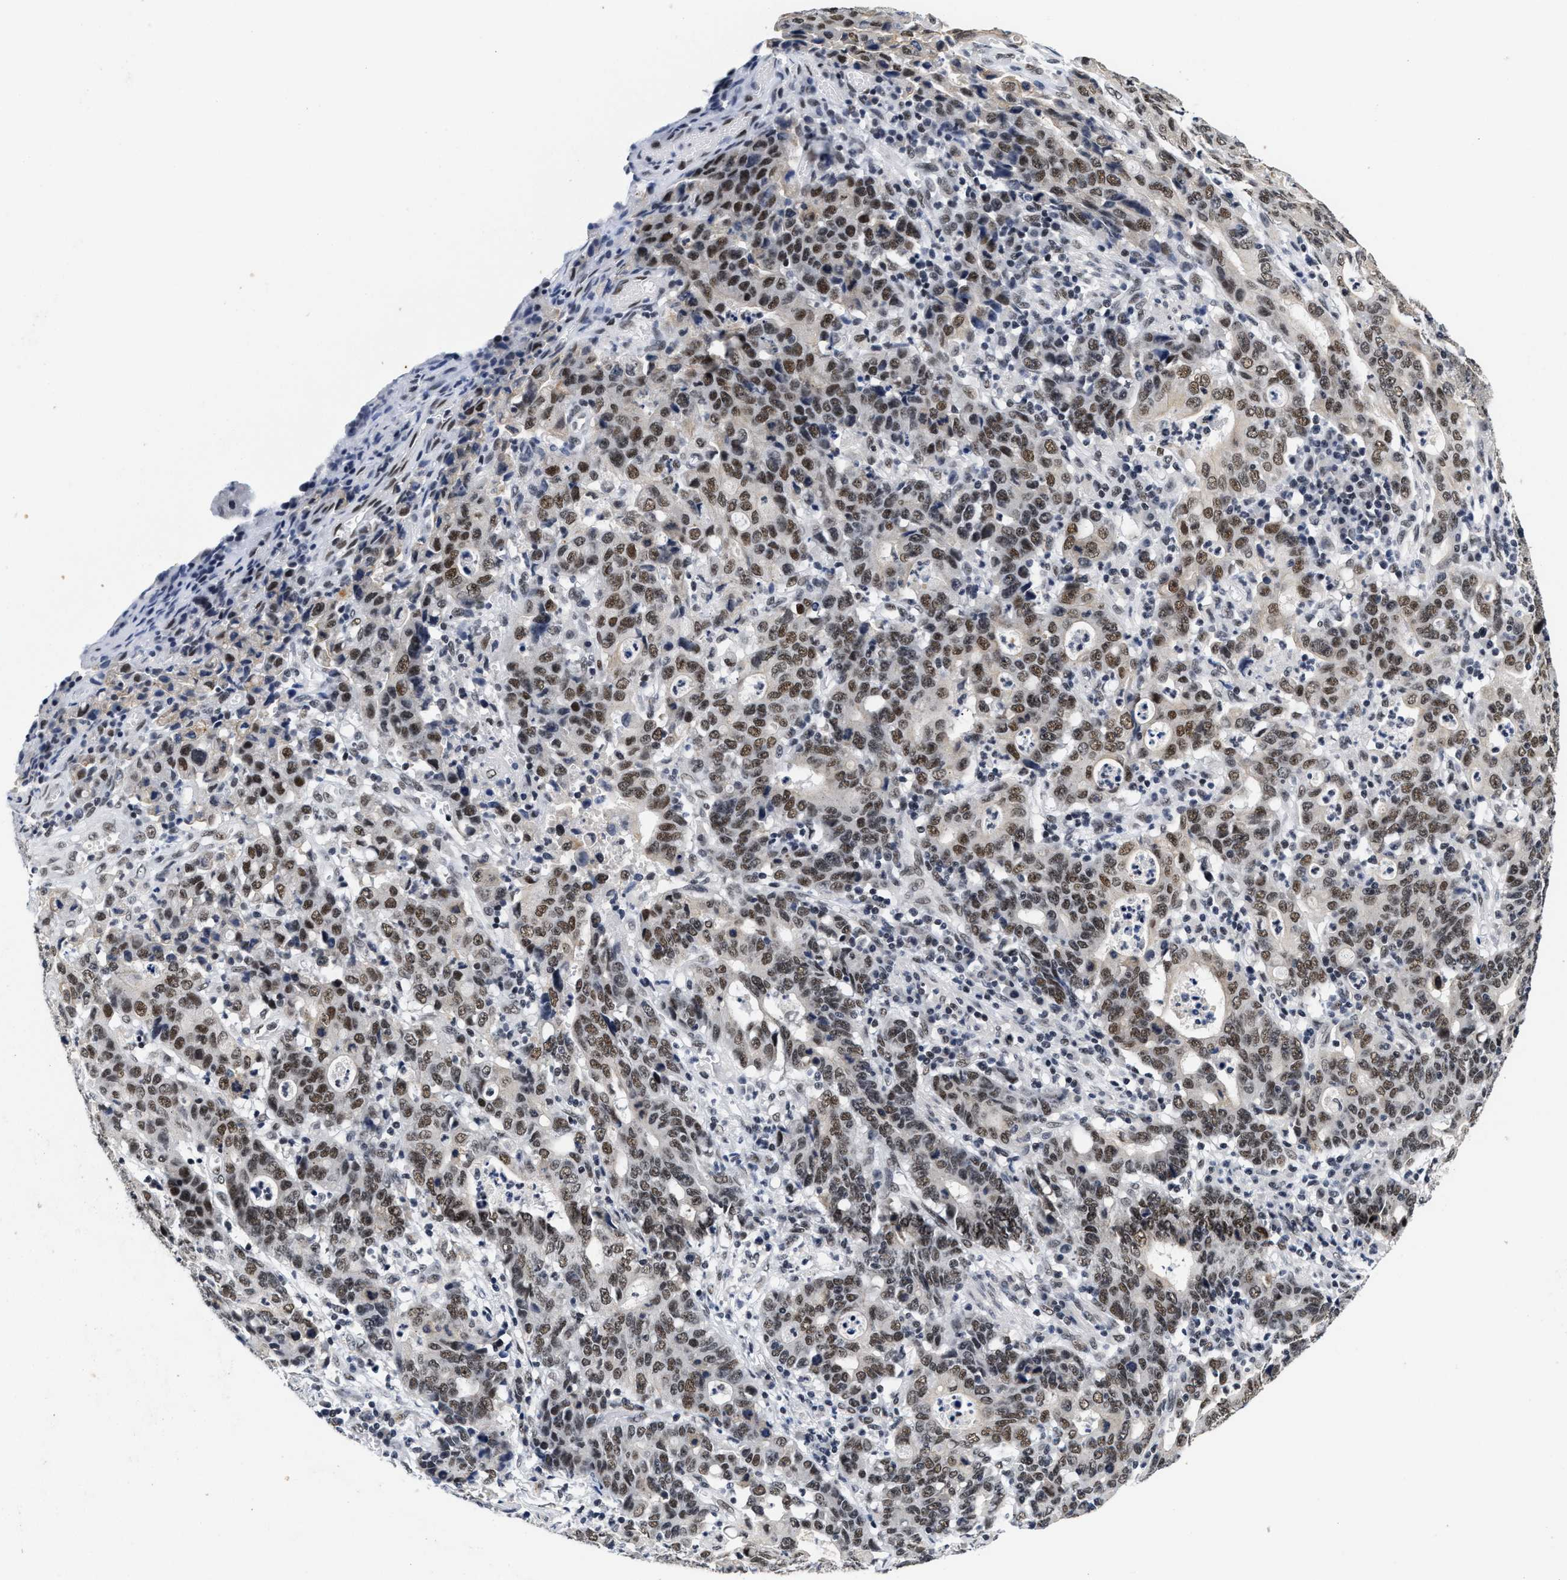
{"staining": {"intensity": "moderate", "quantity": ">75%", "location": "nuclear"}, "tissue": "stomach cancer", "cell_type": "Tumor cells", "image_type": "cancer", "snomed": [{"axis": "morphology", "description": "Adenocarcinoma, NOS"}, {"axis": "topography", "description": "Stomach, upper"}], "caption": "Moderate nuclear positivity is appreciated in approximately >75% of tumor cells in stomach cancer (adenocarcinoma).", "gene": "INIP", "patient": {"sex": "male", "age": 69}}